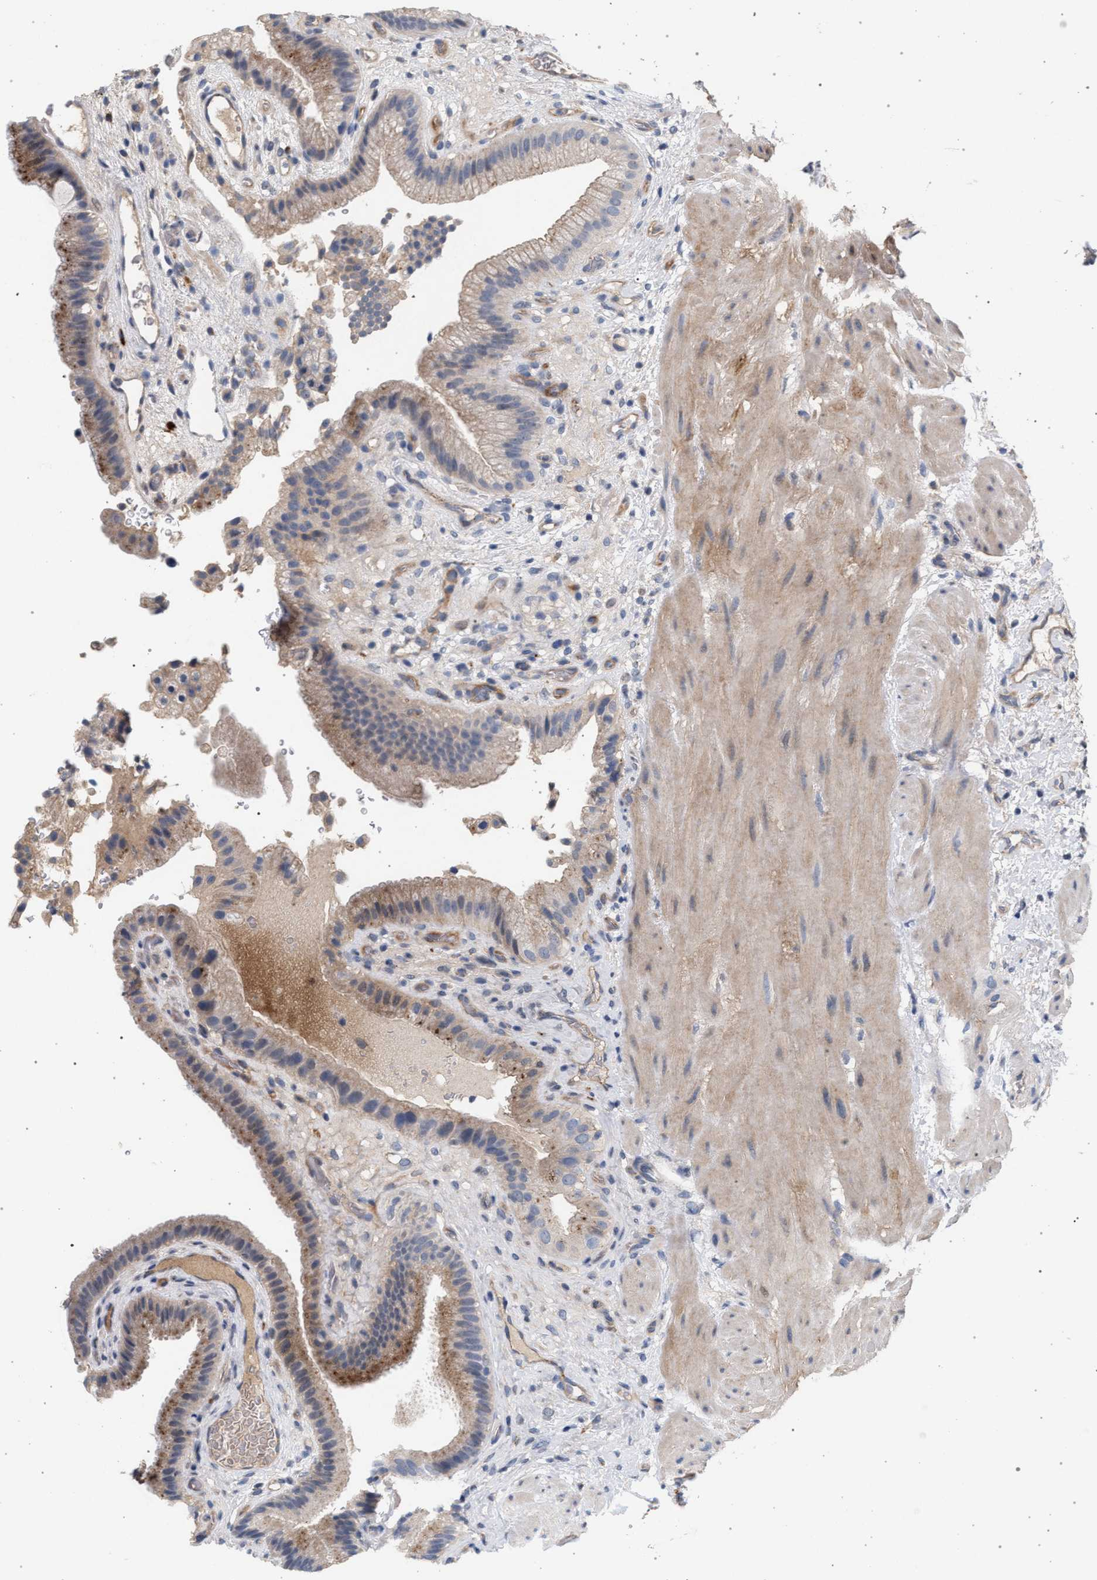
{"staining": {"intensity": "moderate", "quantity": "25%-75%", "location": "cytoplasmic/membranous"}, "tissue": "gallbladder", "cell_type": "Glandular cells", "image_type": "normal", "snomed": [{"axis": "morphology", "description": "Normal tissue, NOS"}, {"axis": "topography", "description": "Gallbladder"}], "caption": "A medium amount of moderate cytoplasmic/membranous positivity is identified in approximately 25%-75% of glandular cells in benign gallbladder. (DAB (3,3'-diaminobenzidine) = brown stain, brightfield microscopy at high magnification).", "gene": "MAMDC2", "patient": {"sex": "male", "age": 49}}